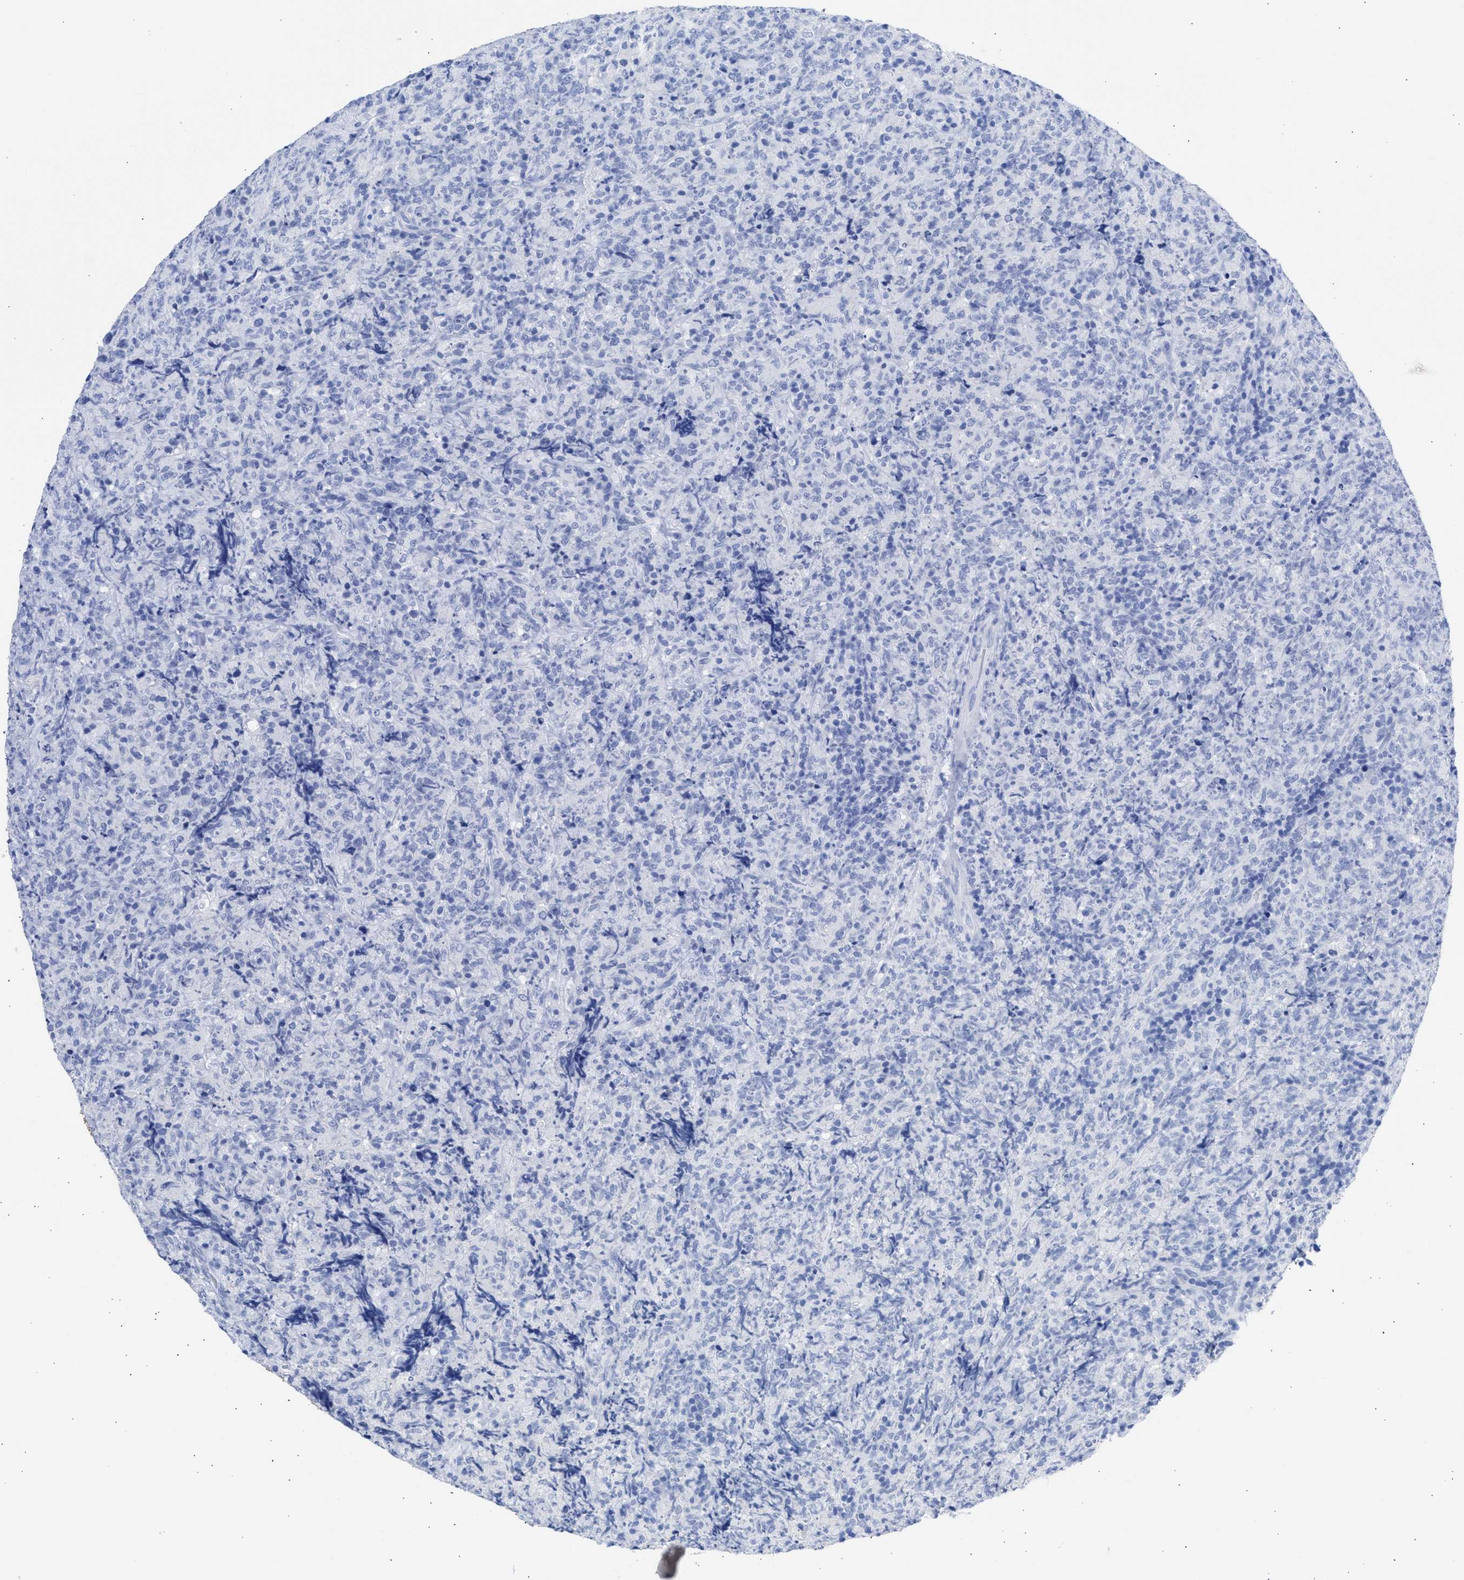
{"staining": {"intensity": "negative", "quantity": "none", "location": "none"}, "tissue": "lymphoma", "cell_type": "Tumor cells", "image_type": "cancer", "snomed": [{"axis": "morphology", "description": "Malignant lymphoma, non-Hodgkin's type, High grade"}, {"axis": "topography", "description": "Tonsil"}], "caption": "This is an IHC micrograph of human lymphoma. There is no expression in tumor cells.", "gene": "NCAM1", "patient": {"sex": "female", "age": 36}}